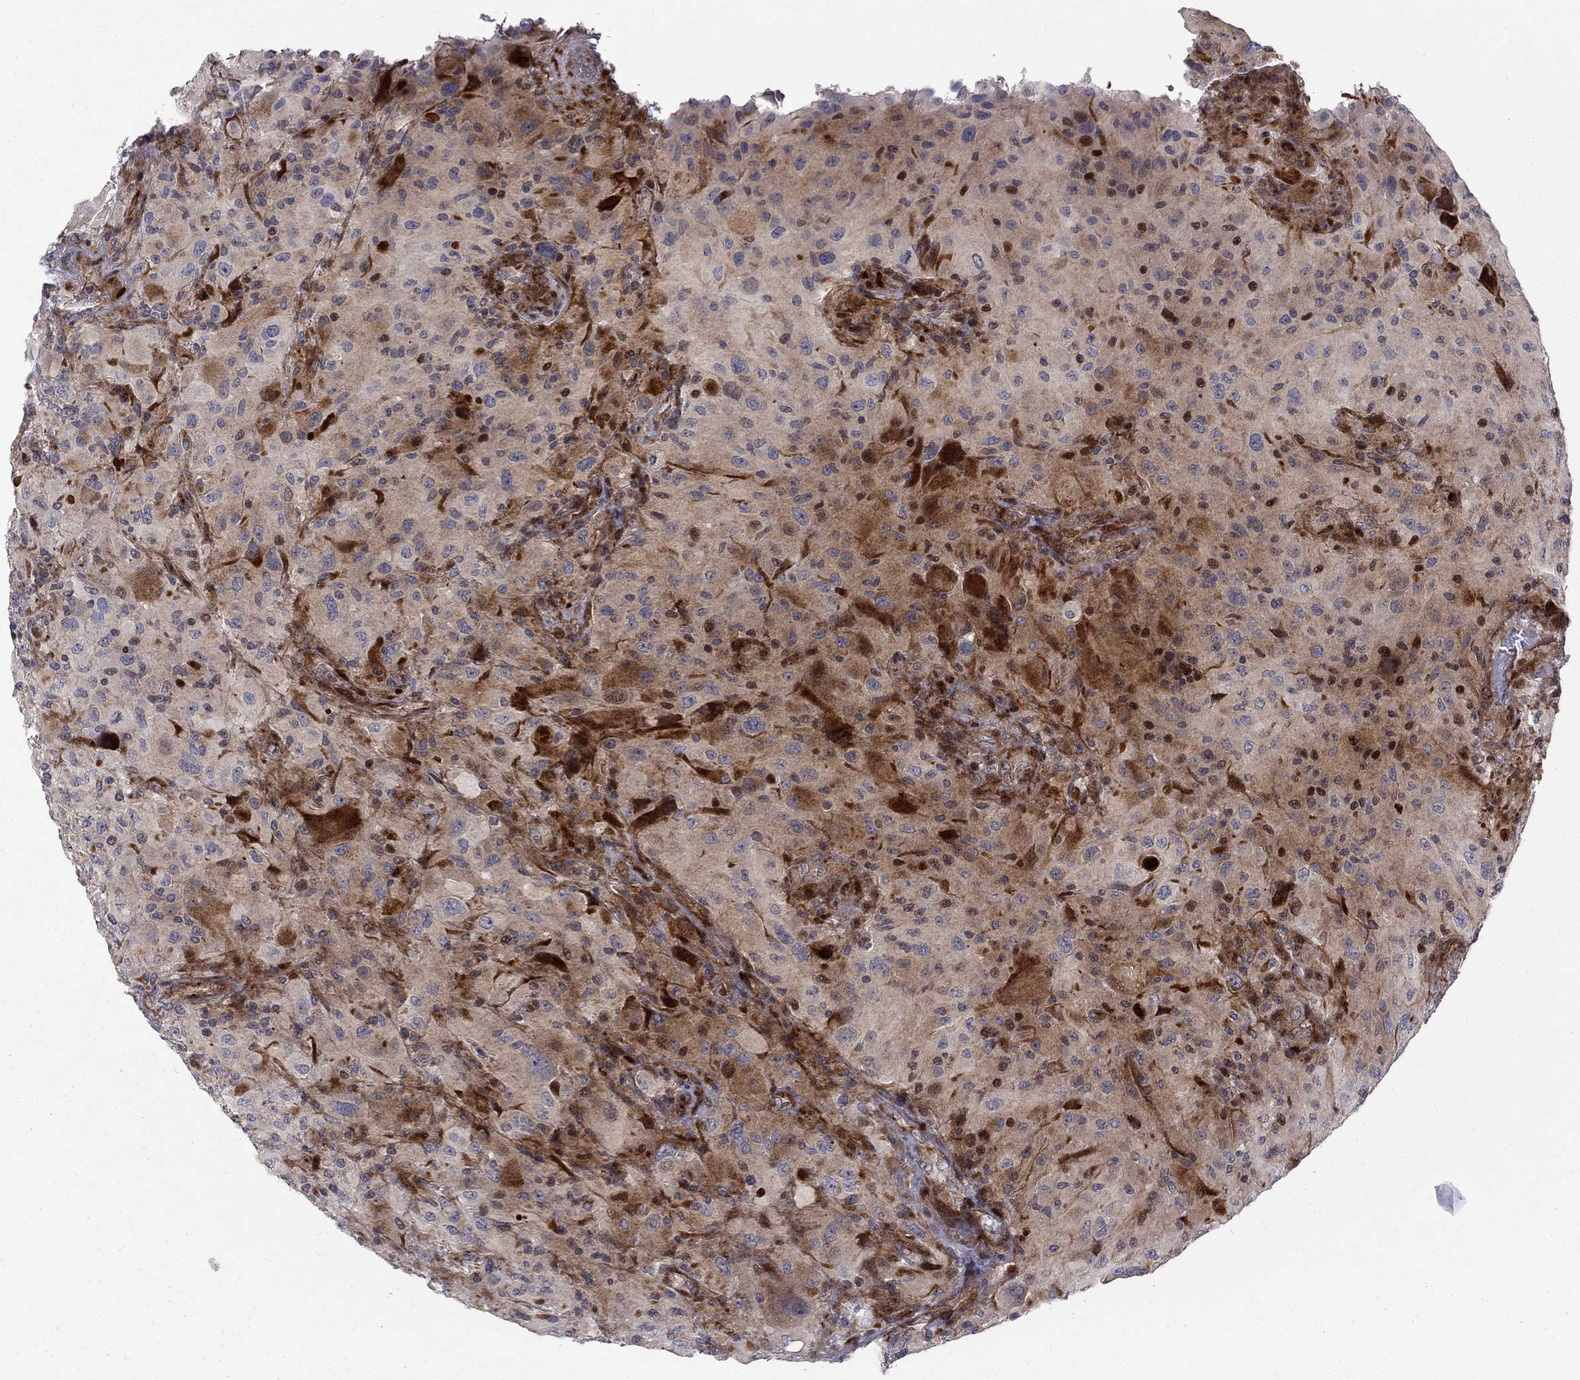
{"staining": {"intensity": "strong", "quantity": "<25%", "location": "cytoplasmic/membranous"}, "tissue": "glioma", "cell_type": "Tumor cells", "image_type": "cancer", "snomed": [{"axis": "morphology", "description": "Glioma, malignant, High grade"}, {"axis": "topography", "description": "Cerebral cortex"}], "caption": "Tumor cells show medium levels of strong cytoplasmic/membranous staining in approximately <25% of cells in glioma.", "gene": "MIOS", "patient": {"sex": "male", "age": 35}}